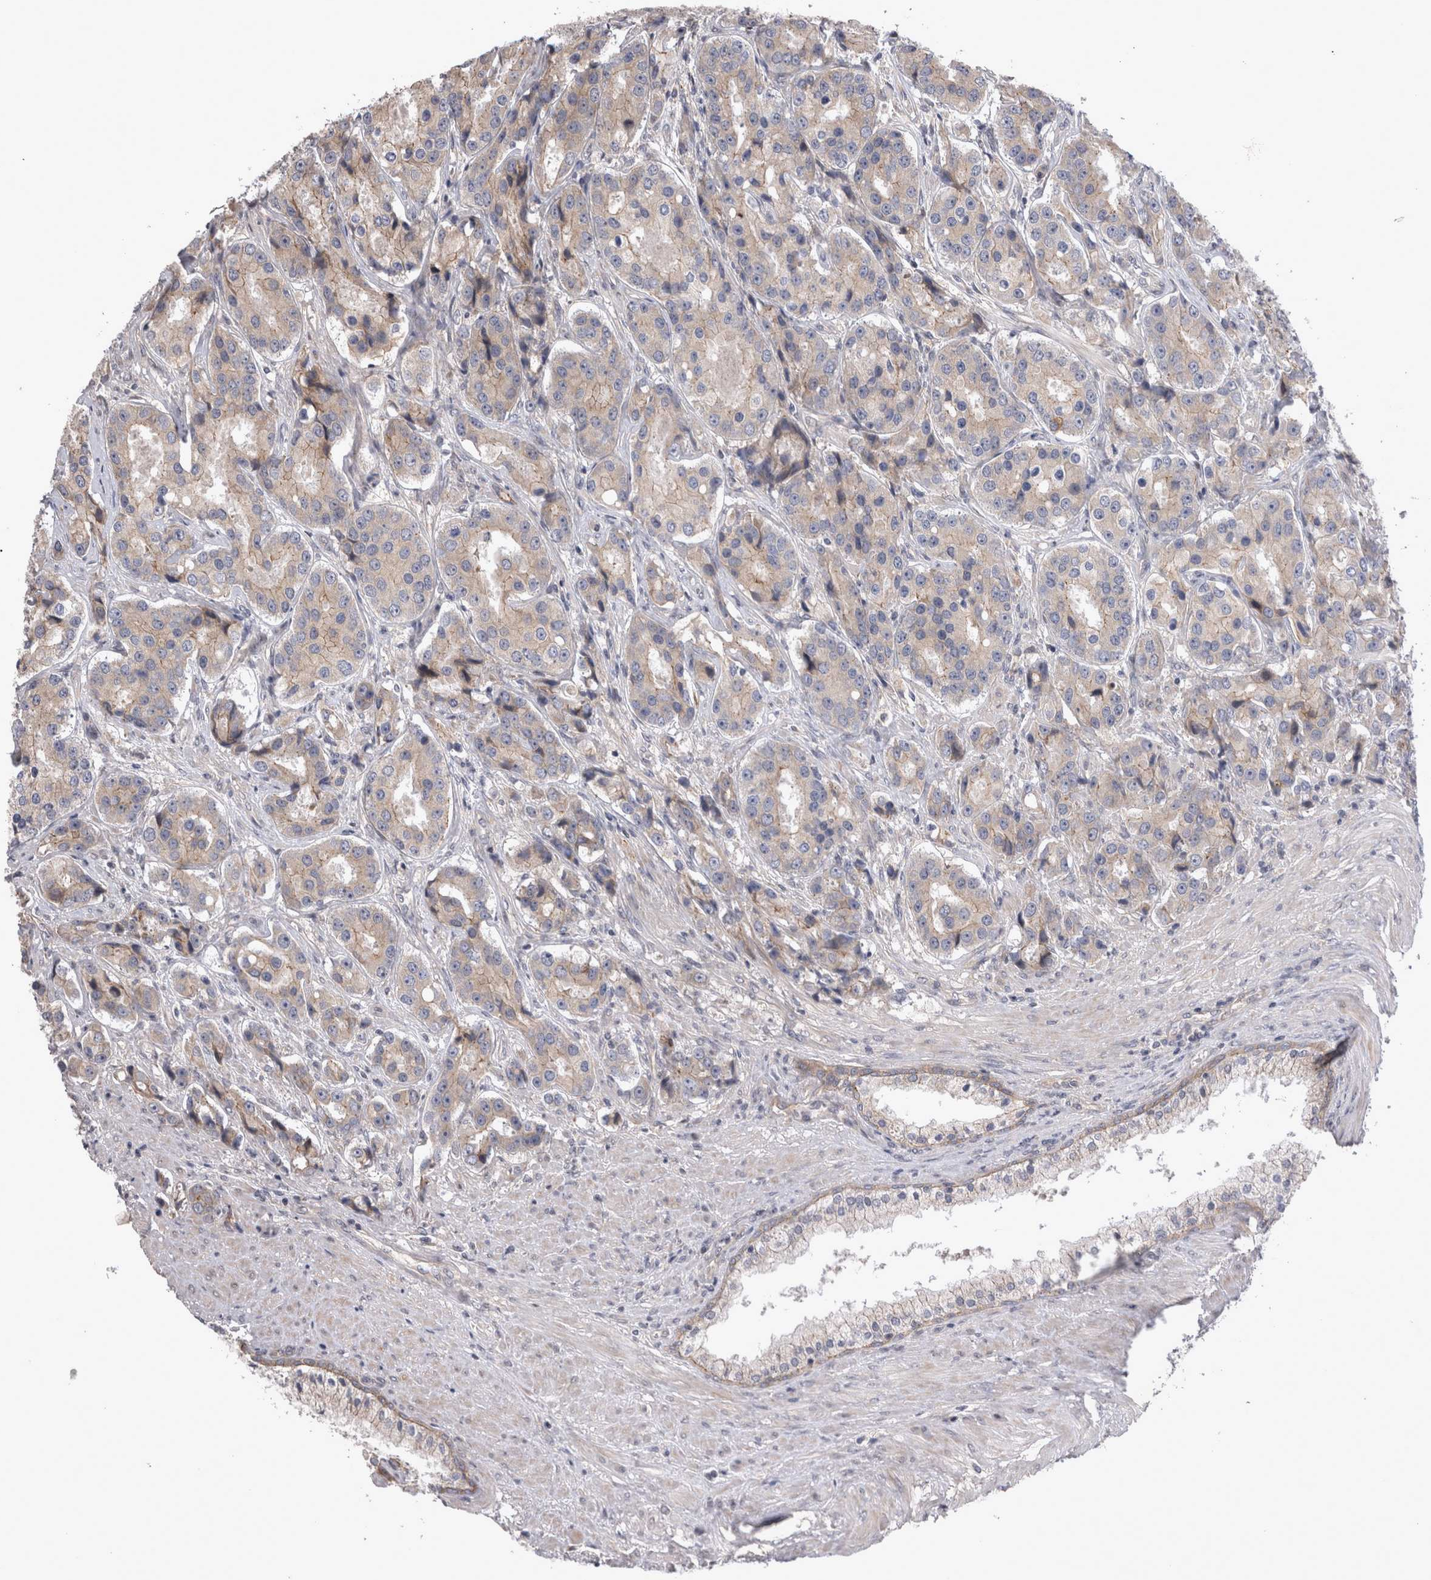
{"staining": {"intensity": "weak", "quantity": "25%-75%", "location": "cytoplasmic/membranous"}, "tissue": "prostate cancer", "cell_type": "Tumor cells", "image_type": "cancer", "snomed": [{"axis": "morphology", "description": "Adenocarcinoma, High grade"}, {"axis": "topography", "description": "Prostate"}], "caption": "Prostate cancer (high-grade adenocarcinoma) stained for a protein demonstrates weak cytoplasmic/membranous positivity in tumor cells.", "gene": "NENF", "patient": {"sex": "male", "age": 60}}